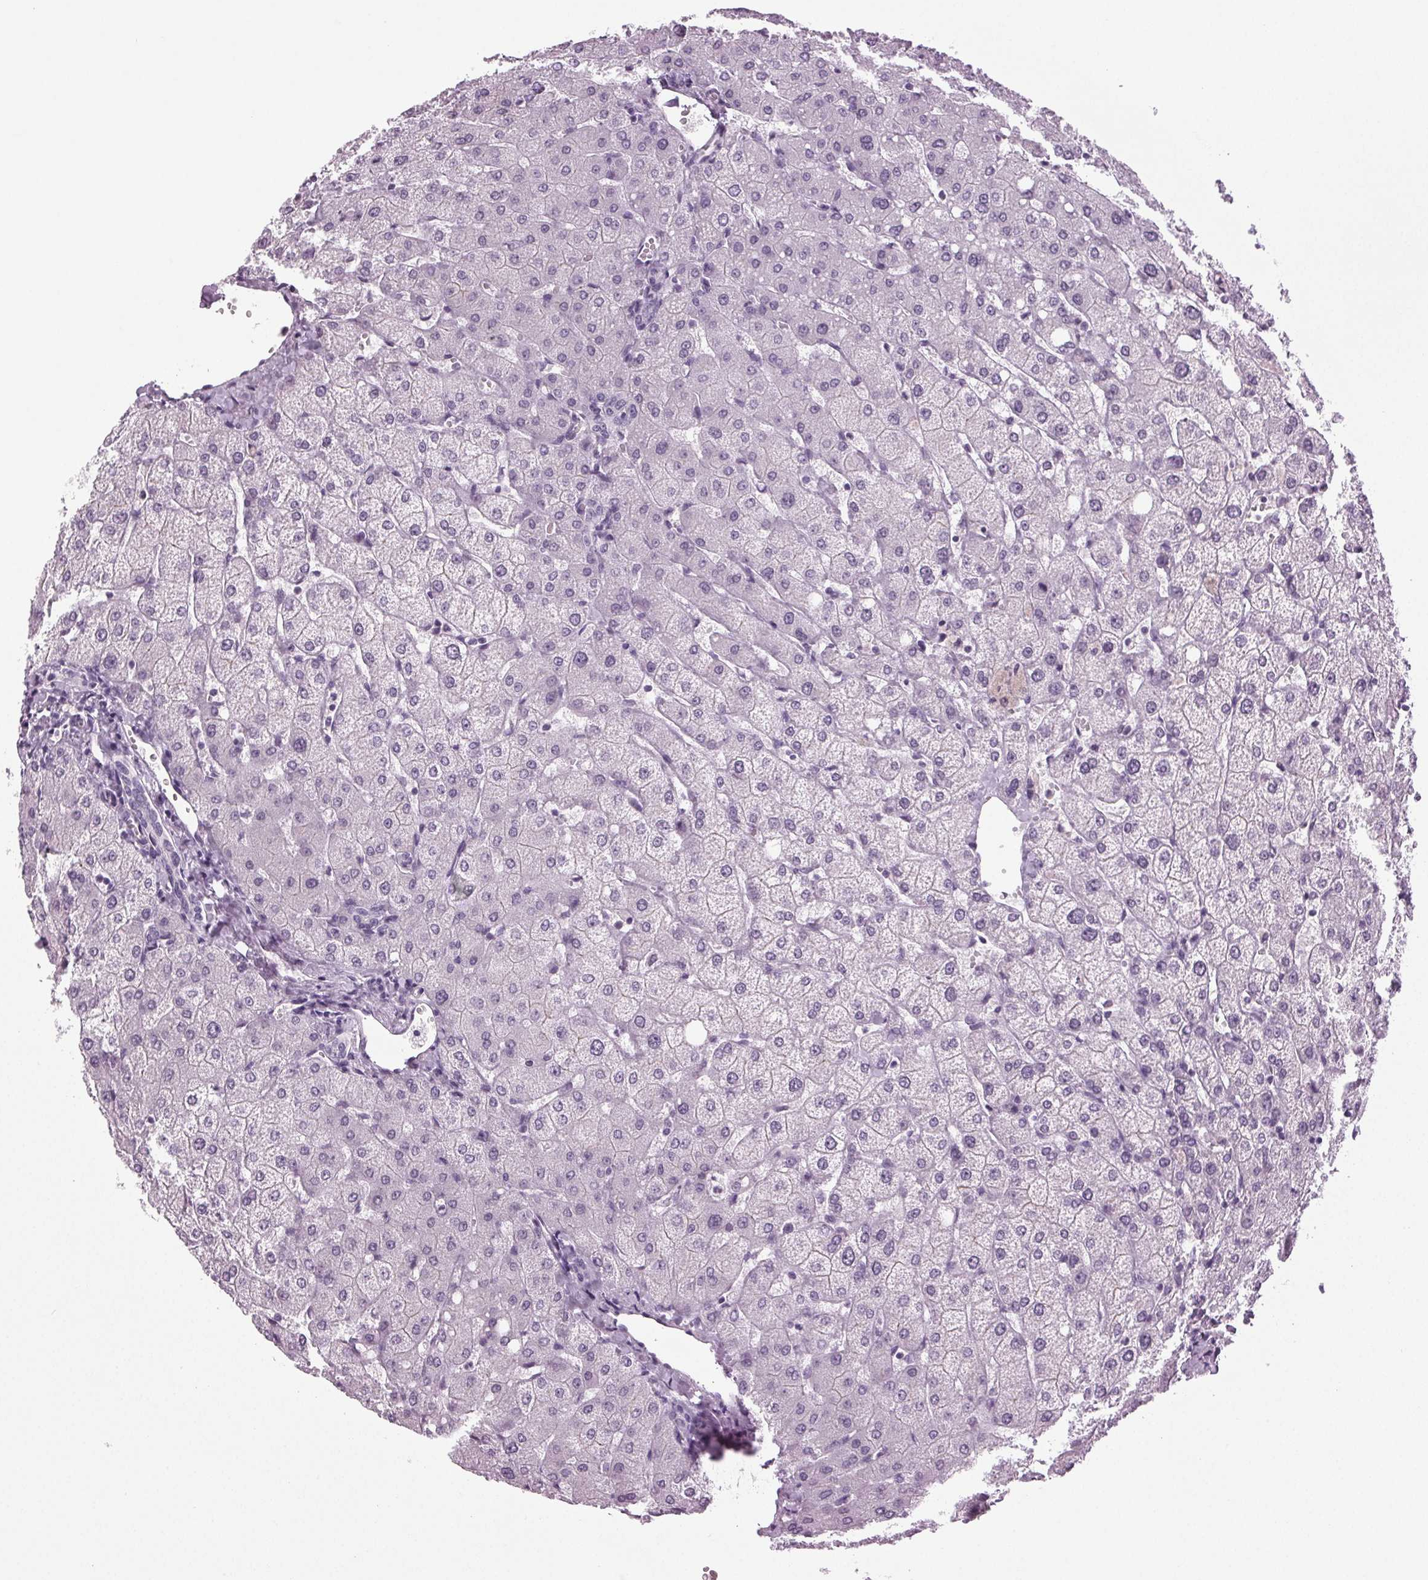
{"staining": {"intensity": "negative", "quantity": "none", "location": "none"}, "tissue": "liver", "cell_type": "Cholangiocytes", "image_type": "normal", "snomed": [{"axis": "morphology", "description": "Normal tissue, NOS"}, {"axis": "topography", "description": "Liver"}], "caption": "This is a histopathology image of immunohistochemistry staining of unremarkable liver, which shows no positivity in cholangiocytes. Nuclei are stained in blue.", "gene": "DNAH12", "patient": {"sex": "female", "age": 54}}